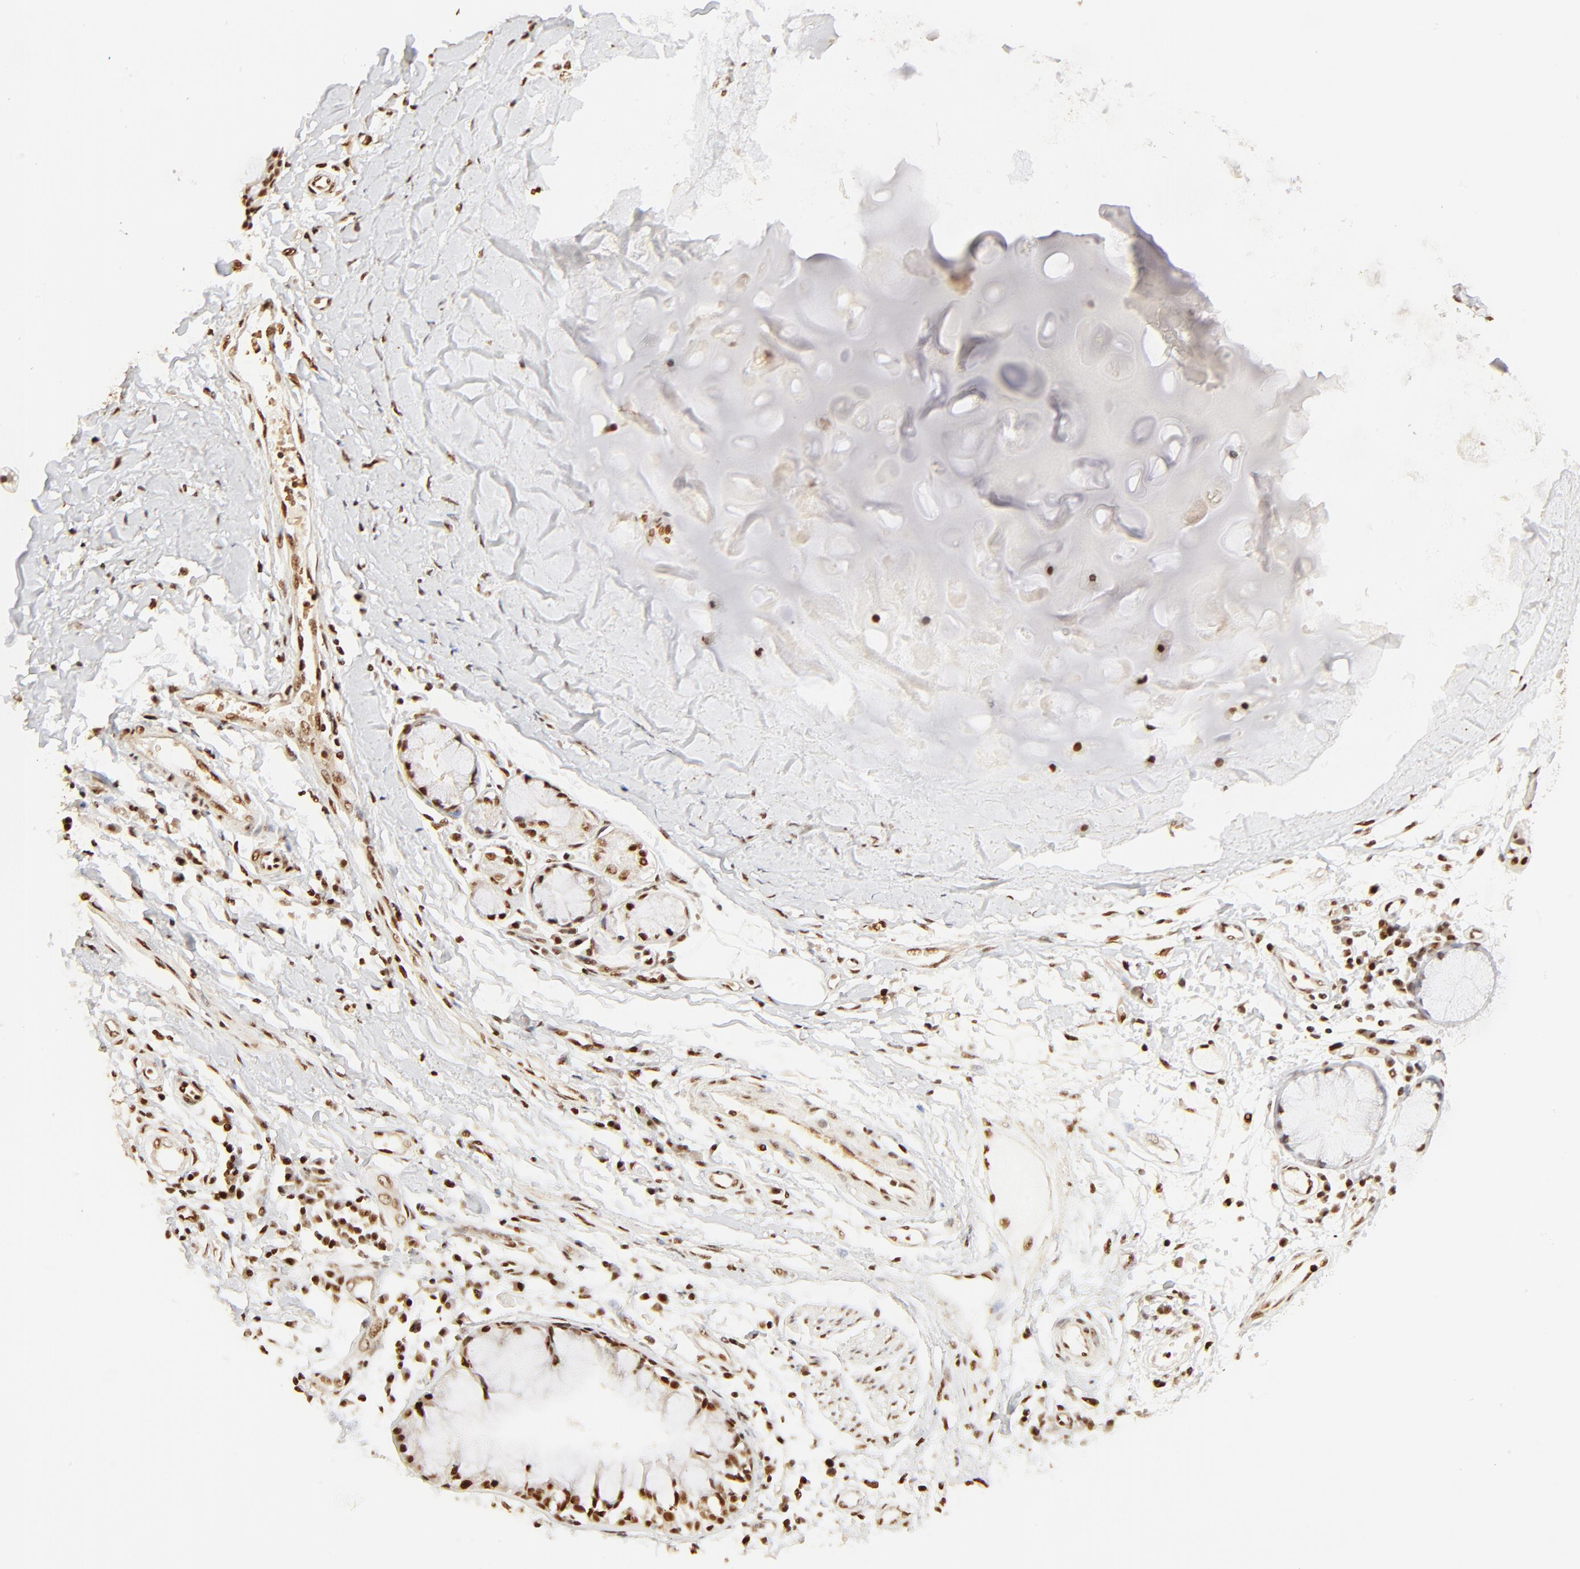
{"staining": {"intensity": "strong", "quantity": ">75%", "location": "cytoplasmic/membranous,nuclear"}, "tissue": "adipose tissue", "cell_type": "Adipocytes", "image_type": "normal", "snomed": [{"axis": "morphology", "description": "Normal tissue, NOS"}, {"axis": "morphology", "description": "Adenocarcinoma, NOS"}, {"axis": "topography", "description": "Cartilage tissue"}, {"axis": "topography", "description": "Bronchus"}, {"axis": "topography", "description": "Lung"}], "caption": "High-power microscopy captured an immunohistochemistry (IHC) photomicrograph of normal adipose tissue, revealing strong cytoplasmic/membranous,nuclear expression in approximately >75% of adipocytes. (IHC, brightfield microscopy, high magnification).", "gene": "FAM50A", "patient": {"sex": "female", "age": 67}}